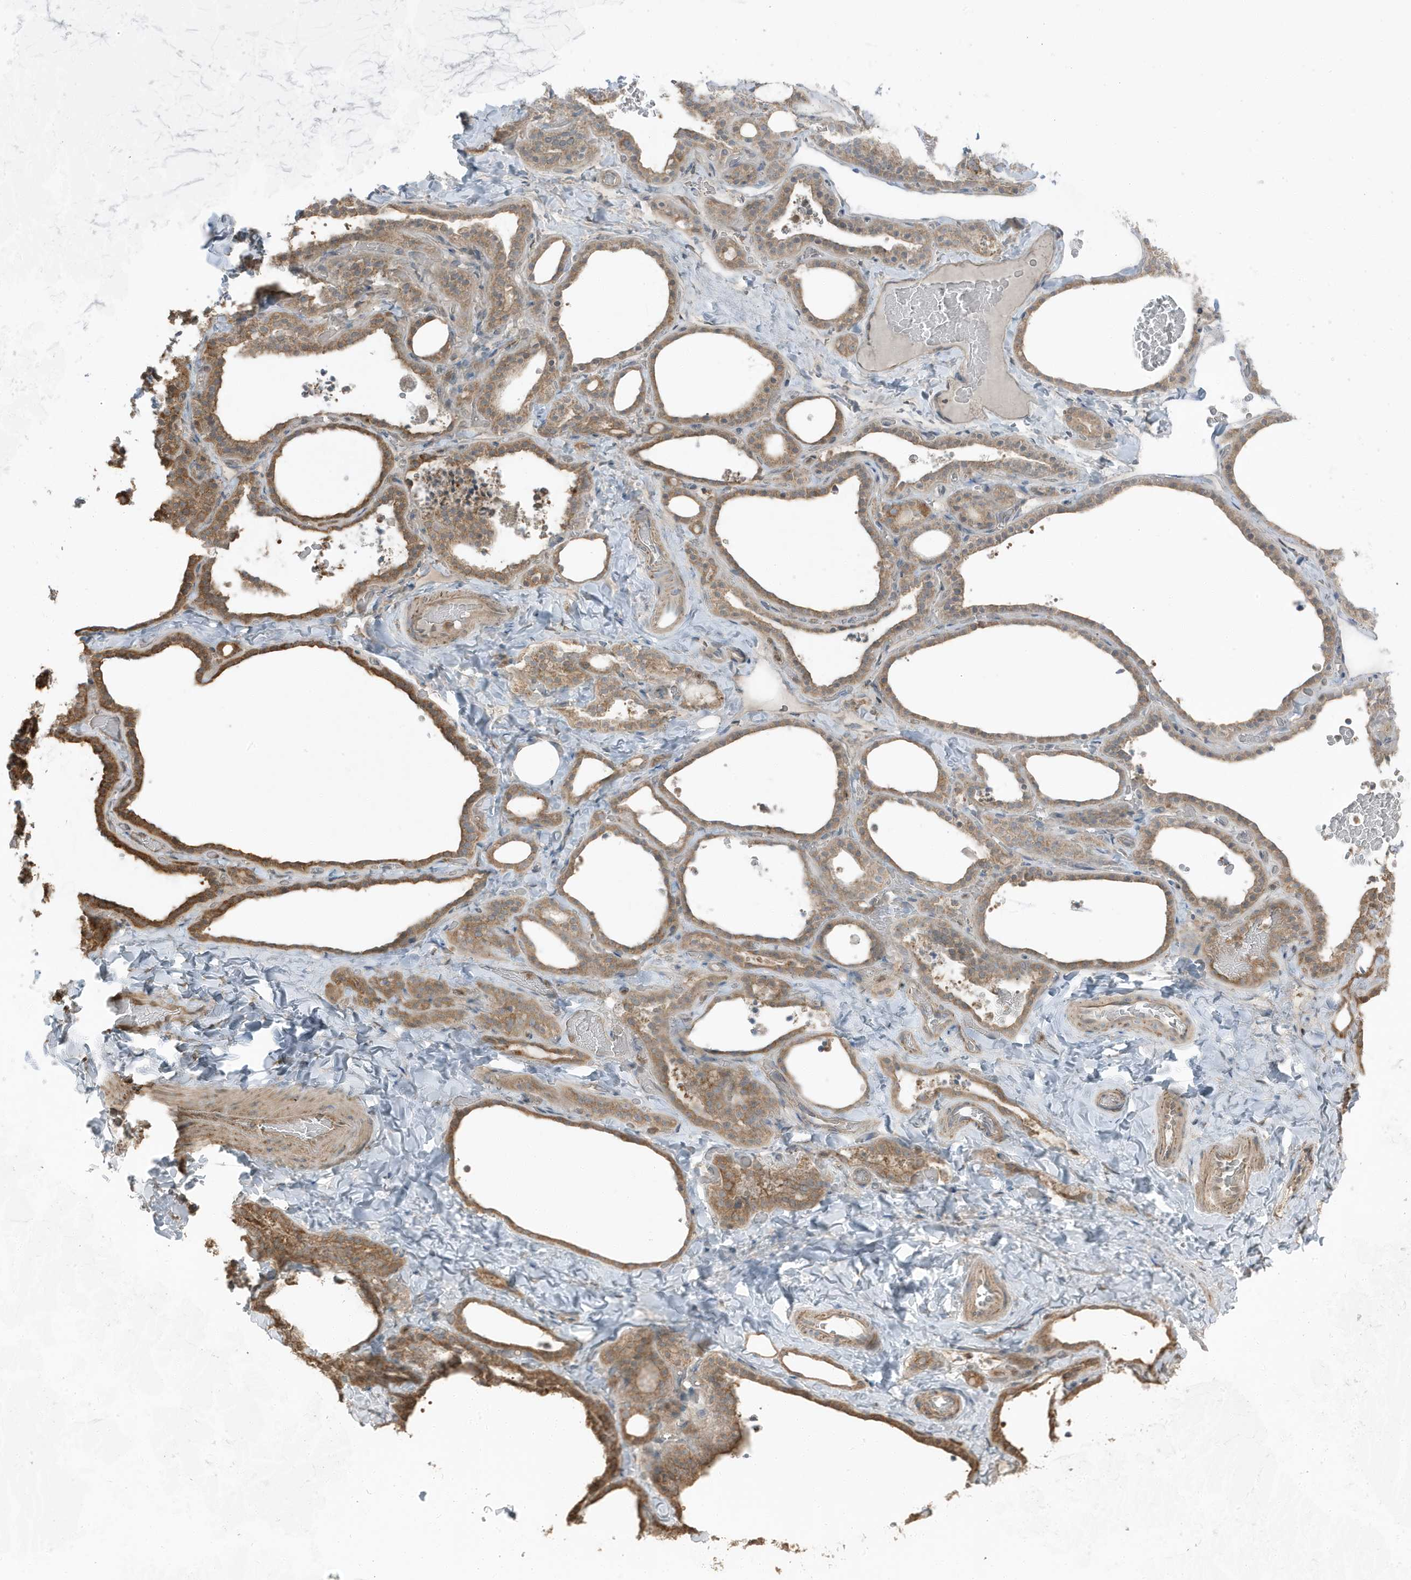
{"staining": {"intensity": "strong", "quantity": ">75%", "location": "cytoplasmic/membranous"}, "tissue": "thyroid gland", "cell_type": "Glandular cells", "image_type": "normal", "snomed": [{"axis": "morphology", "description": "Normal tissue, NOS"}, {"axis": "topography", "description": "Thyroid gland"}], "caption": "Immunohistochemistry (IHC) histopathology image of unremarkable thyroid gland: thyroid gland stained using immunohistochemistry demonstrates high levels of strong protein expression localized specifically in the cytoplasmic/membranous of glandular cells, appearing as a cytoplasmic/membranous brown color.", "gene": "AZI2", "patient": {"sex": "female", "age": 22}}